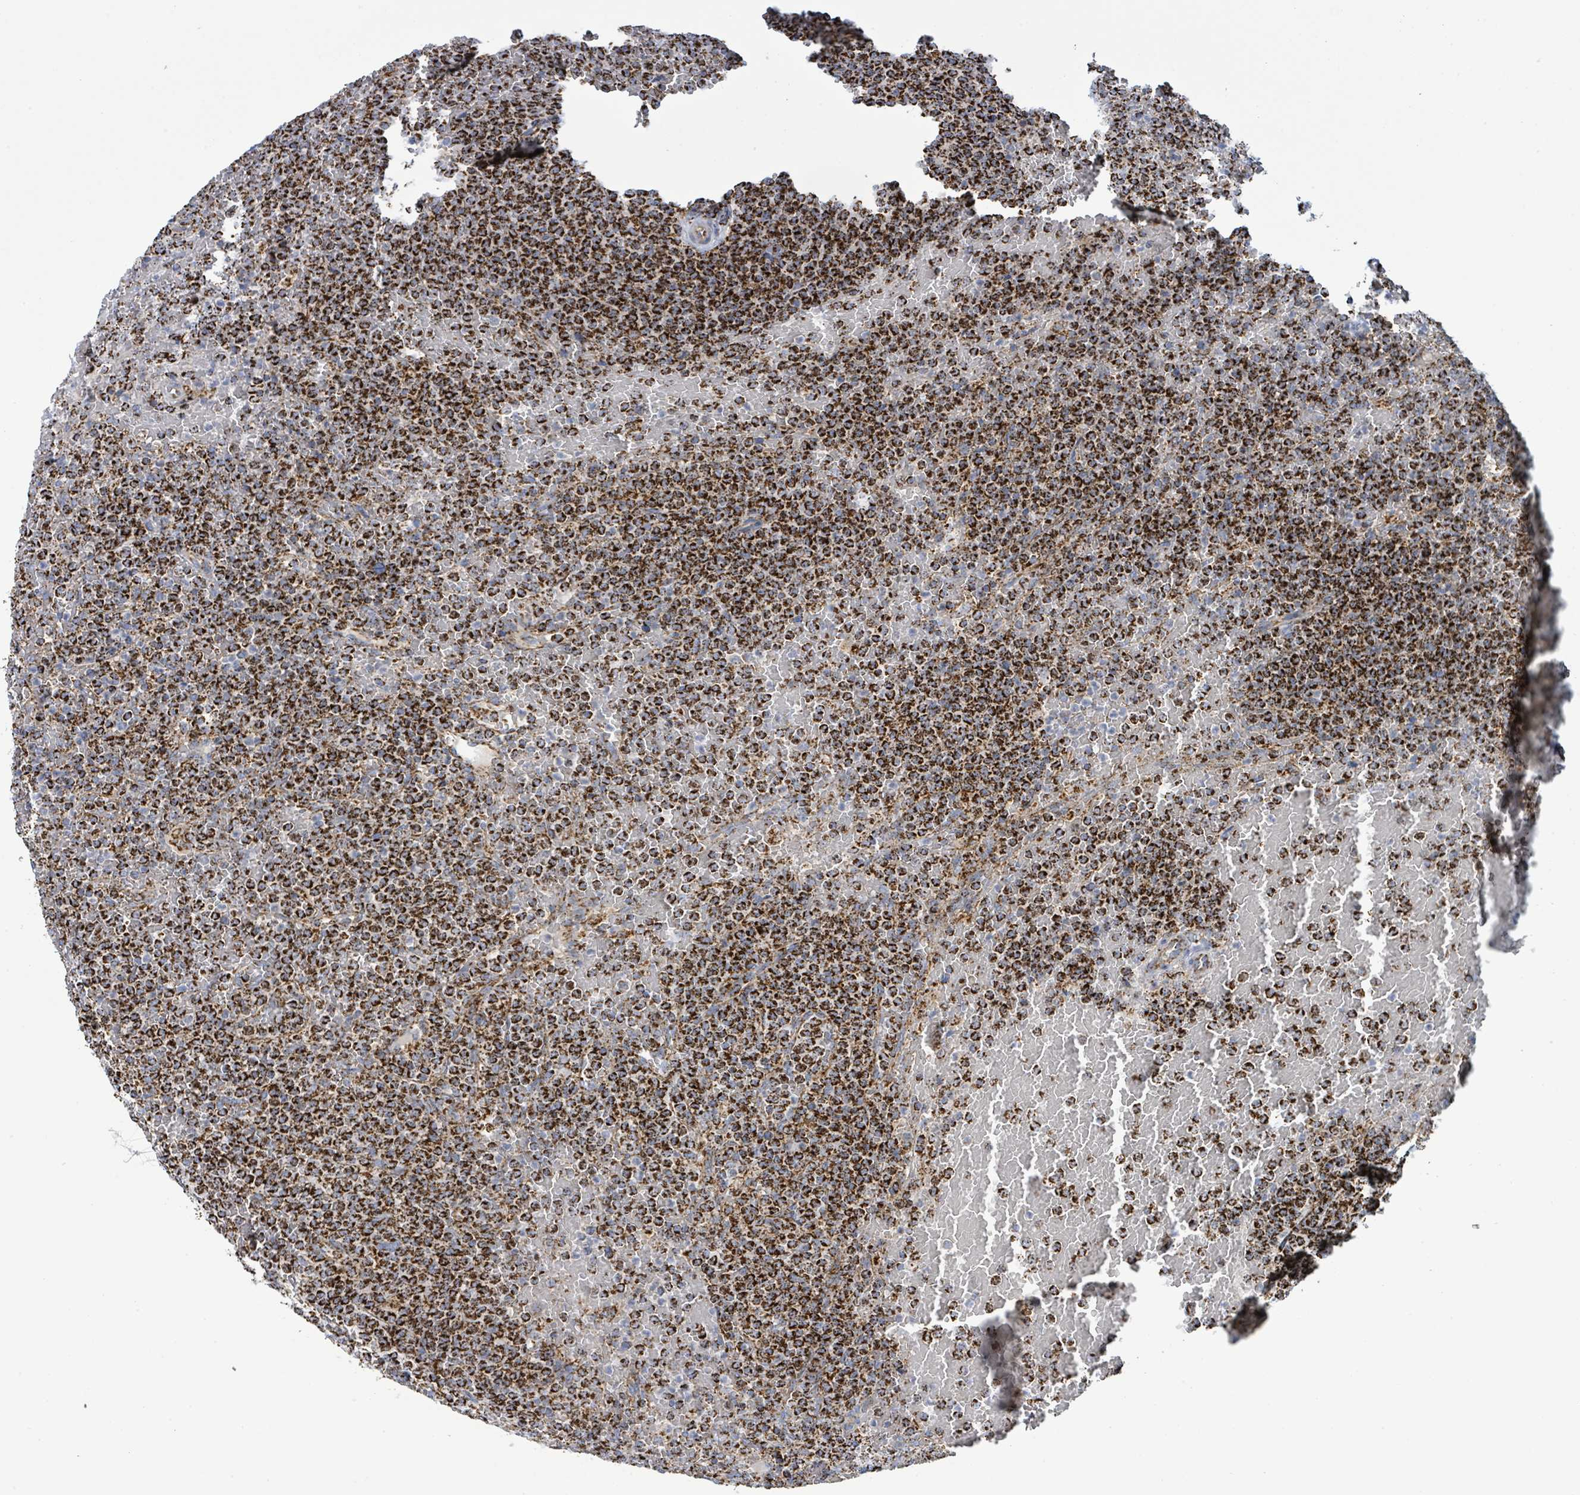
{"staining": {"intensity": "strong", "quantity": ">75%", "location": "cytoplasmic/membranous"}, "tissue": "lymphoma", "cell_type": "Tumor cells", "image_type": "cancer", "snomed": [{"axis": "morphology", "description": "Malignant lymphoma, non-Hodgkin's type, Low grade"}, {"axis": "topography", "description": "Spleen"}], "caption": "Protein expression analysis of lymphoma exhibits strong cytoplasmic/membranous expression in about >75% of tumor cells.", "gene": "SUCLG2", "patient": {"sex": "male", "age": 60}}